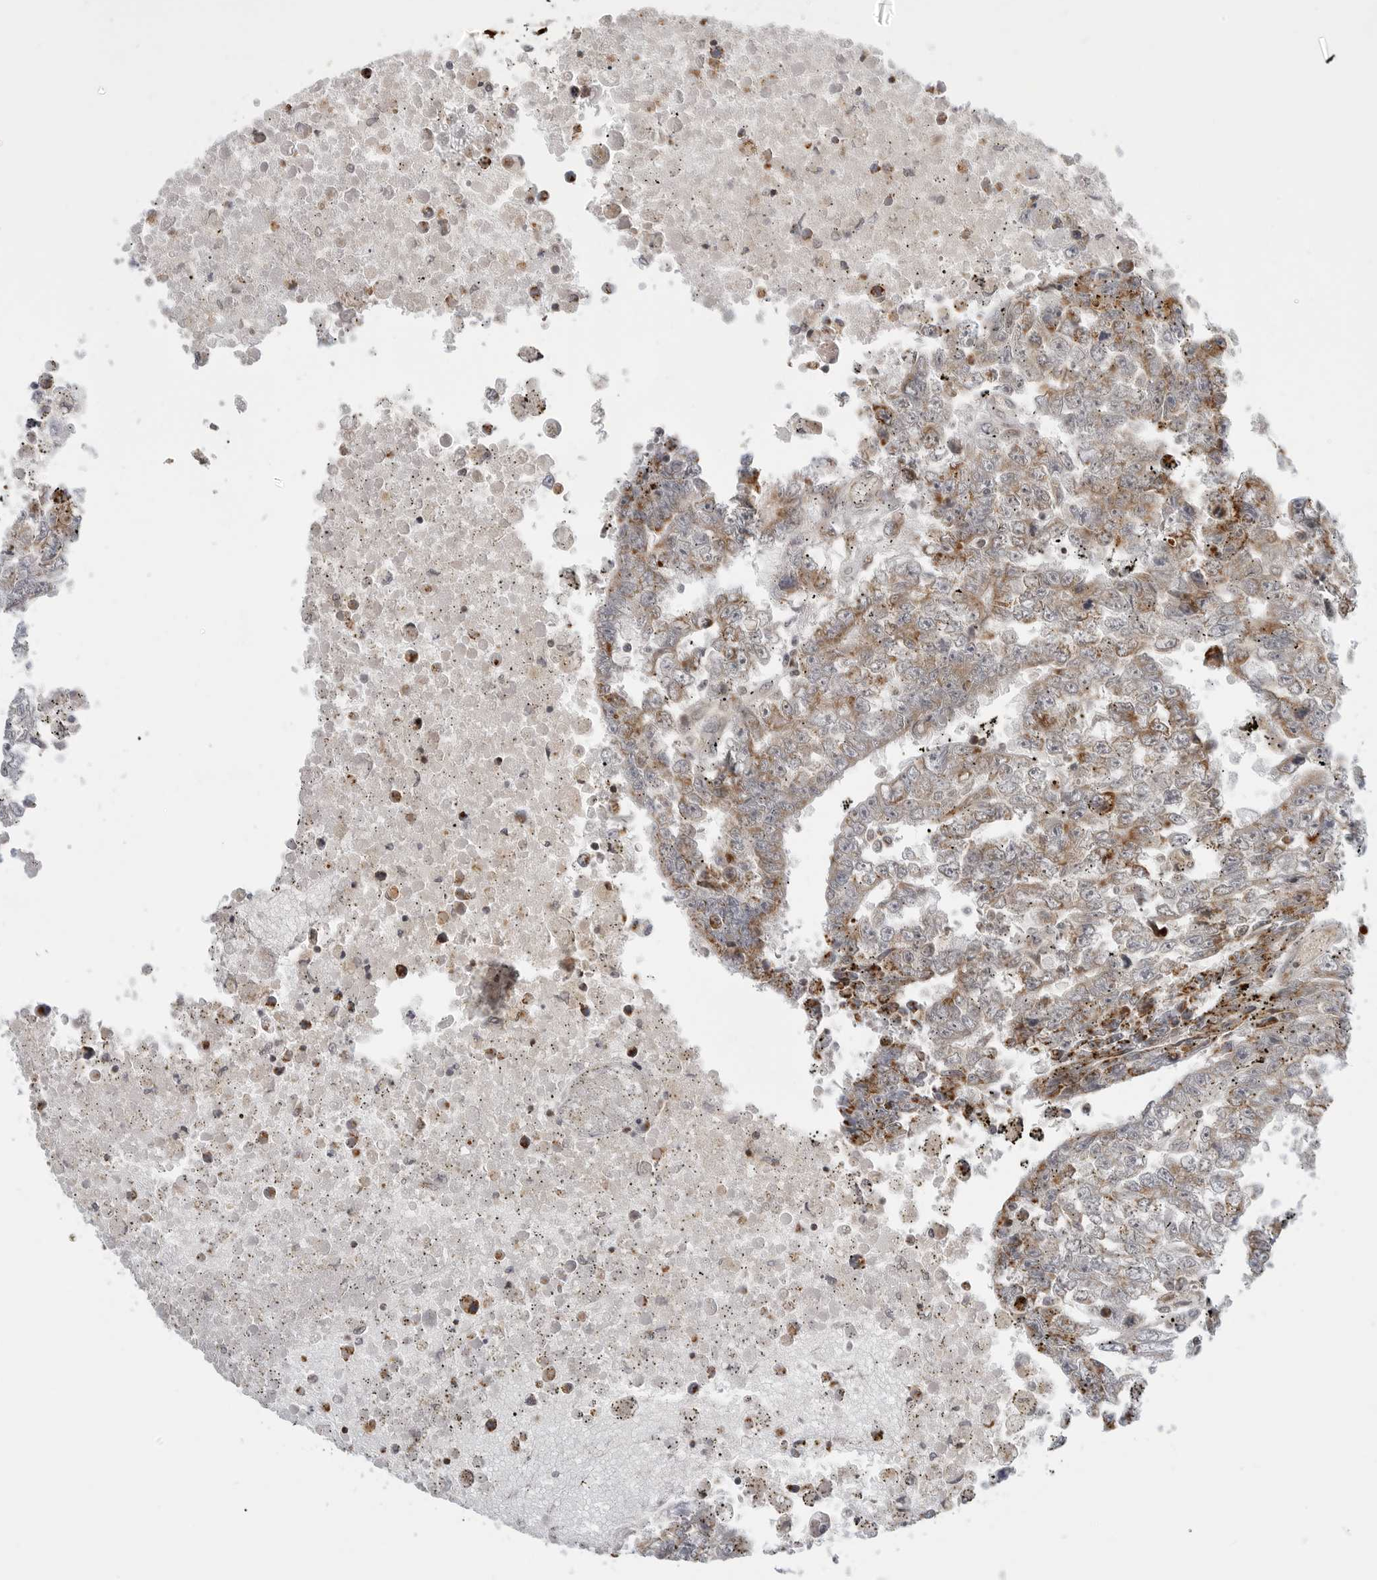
{"staining": {"intensity": "moderate", "quantity": "<25%", "location": "cytoplasmic/membranous"}, "tissue": "testis cancer", "cell_type": "Tumor cells", "image_type": "cancer", "snomed": [{"axis": "morphology", "description": "Carcinoma, Embryonal, NOS"}, {"axis": "topography", "description": "Testis"}], "caption": "Embryonal carcinoma (testis) was stained to show a protein in brown. There is low levels of moderate cytoplasmic/membranous expression in about <25% of tumor cells.", "gene": "PEX2", "patient": {"sex": "male", "age": 25}}